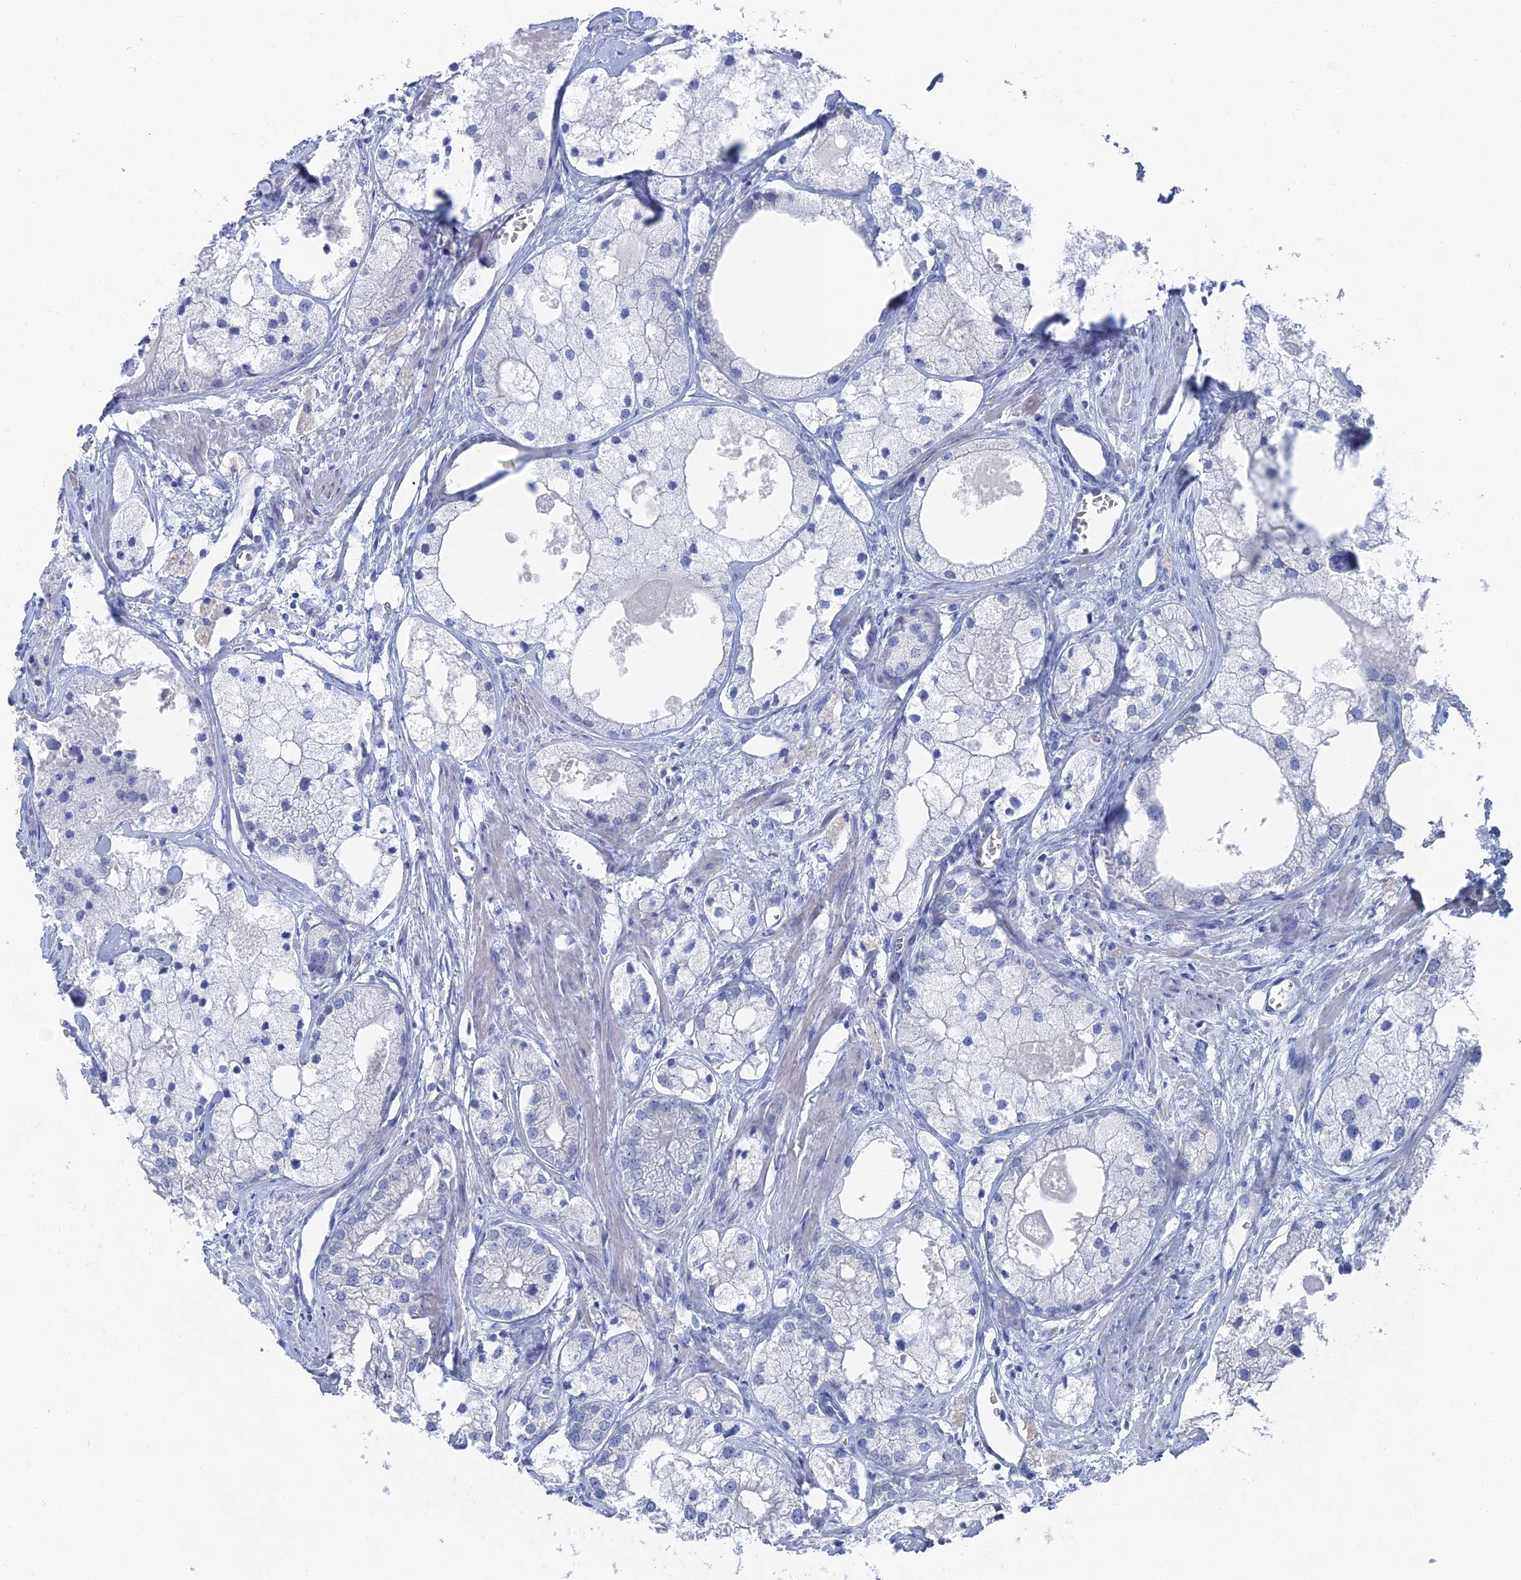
{"staining": {"intensity": "negative", "quantity": "none", "location": "none"}, "tissue": "prostate cancer", "cell_type": "Tumor cells", "image_type": "cancer", "snomed": [{"axis": "morphology", "description": "Adenocarcinoma, Low grade"}, {"axis": "topography", "description": "Prostate"}], "caption": "There is no significant positivity in tumor cells of prostate low-grade adenocarcinoma.", "gene": "GFAP", "patient": {"sex": "male", "age": 69}}